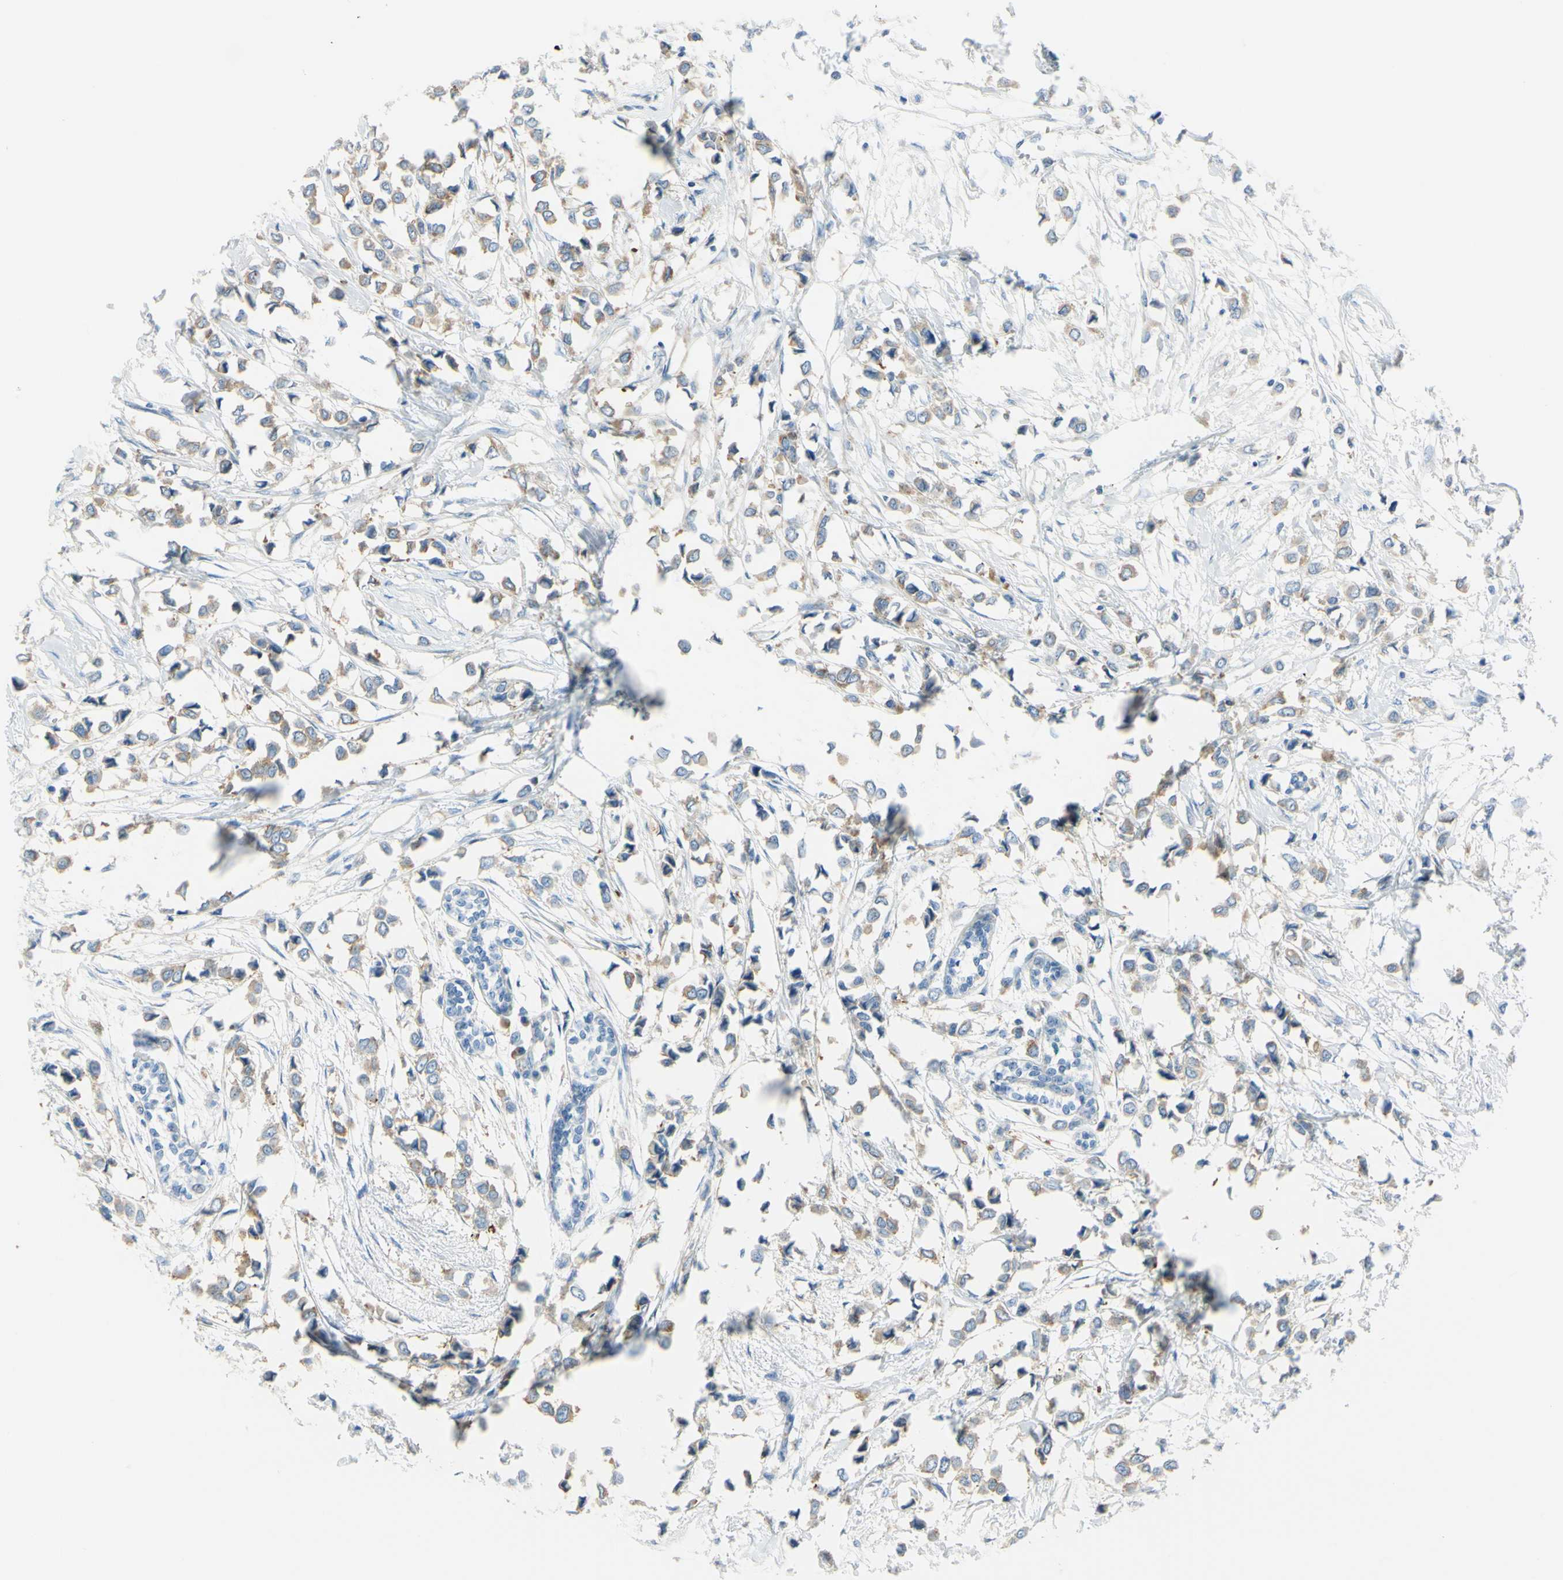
{"staining": {"intensity": "weak", "quantity": ">75%", "location": "cytoplasmic/membranous"}, "tissue": "breast cancer", "cell_type": "Tumor cells", "image_type": "cancer", "snomed": [{"axis": "morphology", "description": "Lobular carcinoma"}, {"axis": "topography", "description": "Breast"}], "caption": "Immunohistochemistry histopathology image of breast cancer (lobular carcinoma) stained for a protein (brown), which shows low levels of weak cytoplasmic/membranous positivity in about >75% of tumor cells.", "gene": "FRMD4B", "patient": {"sex": "female", "age": 51}}